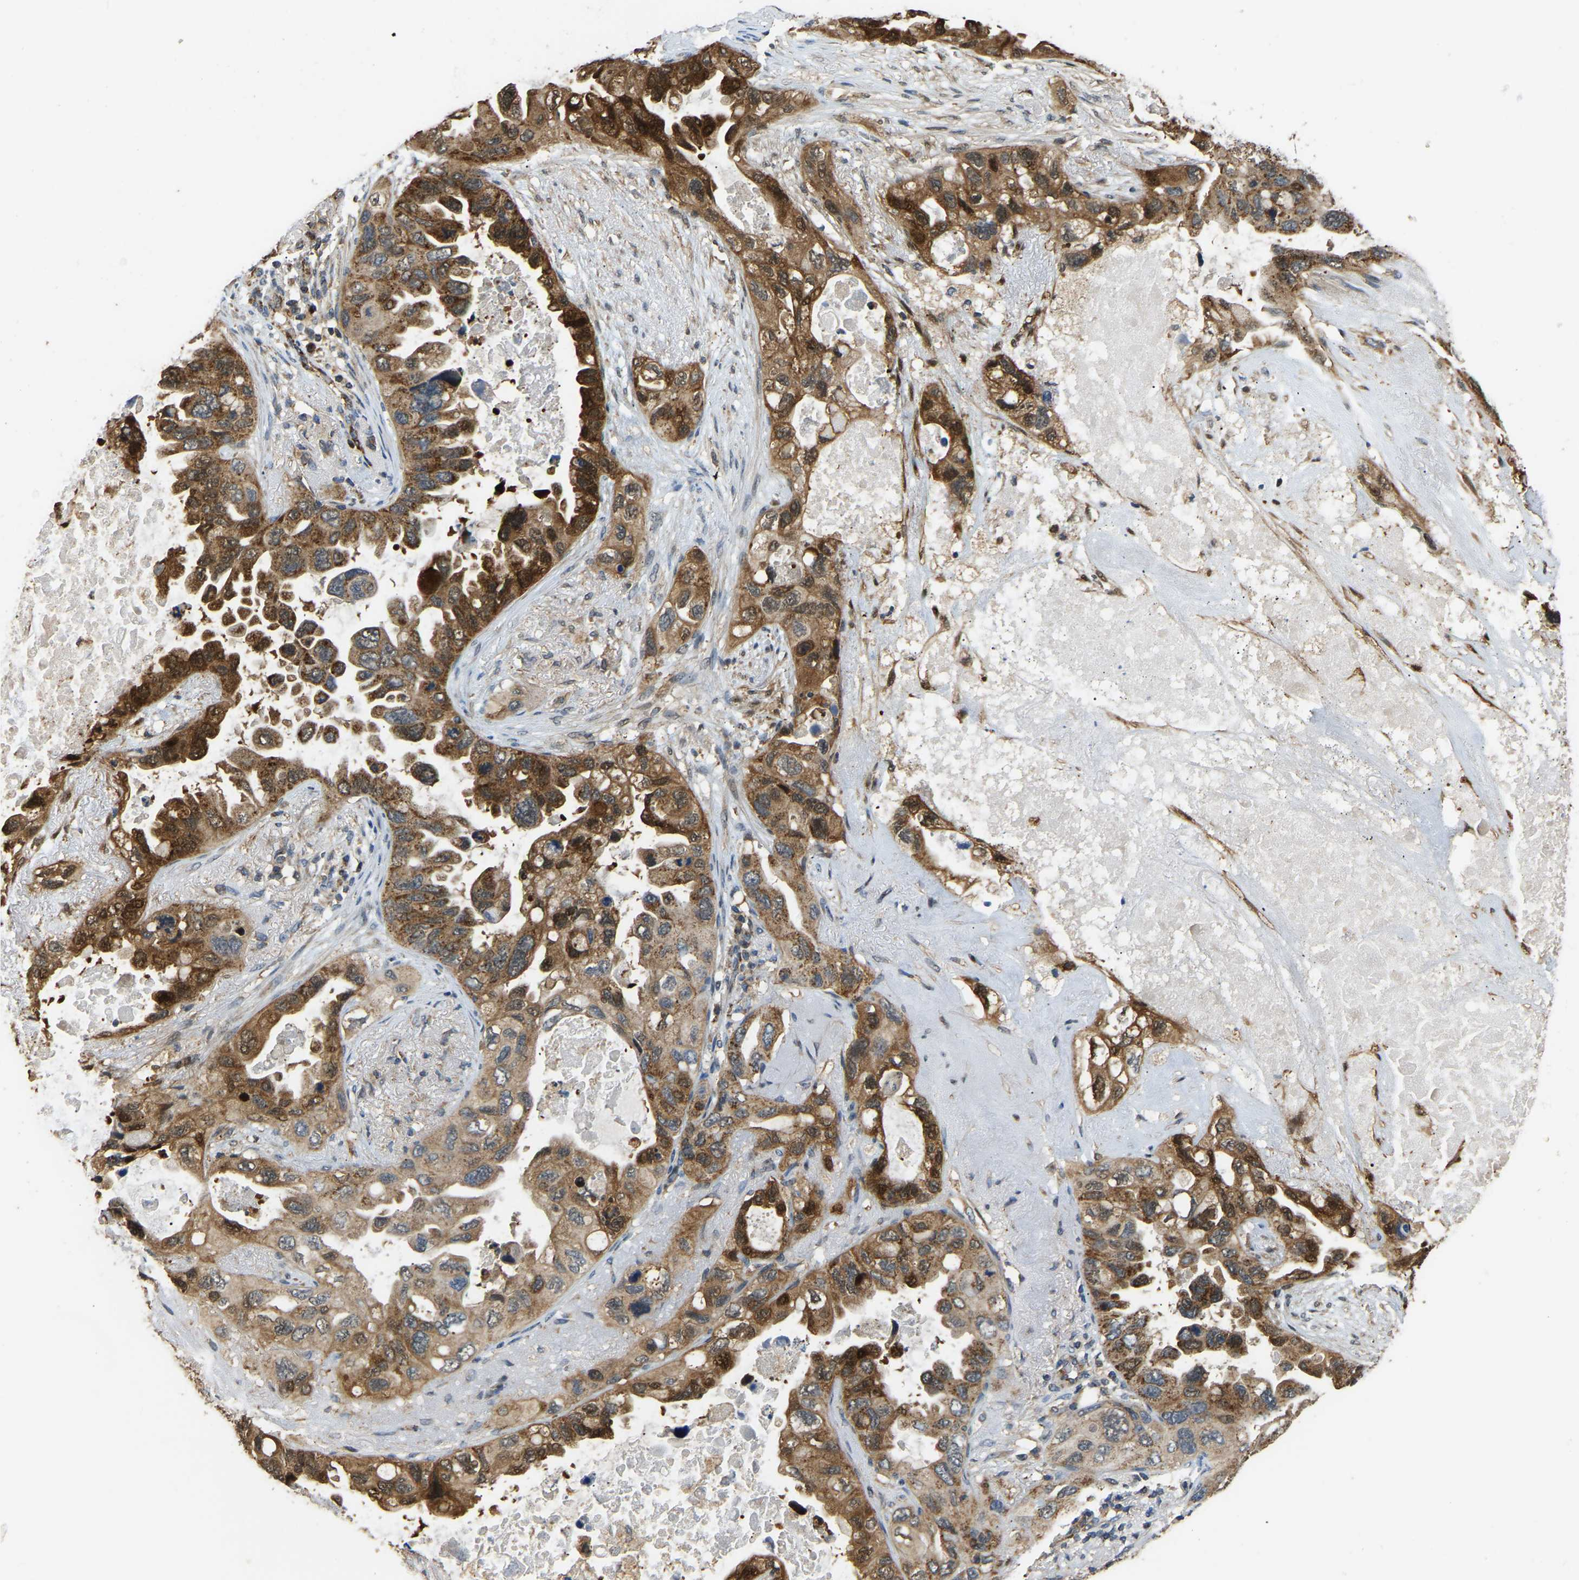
{"staining": {"intensity": "strong", "quantity": ">75%", "location": "cytoplasmic/membranous"}, "tissue": "lung cancer", "cell_type": "Tumor cells", "image_type": "cancer", "snomed": [{"axis": "morphology", "description": "Squamous cell carcinoma, NOS"}, {"axis": "topography", "description": "Lung"}], "caption": "Protein expression by IHC shows strong cytoplasmic/membranous positivity in approximately >75% of tumor cells in lung cancer (squamous cell carcinoma).", "gene": "TUFM", "patient": {"sex": "female", "age": 73}}